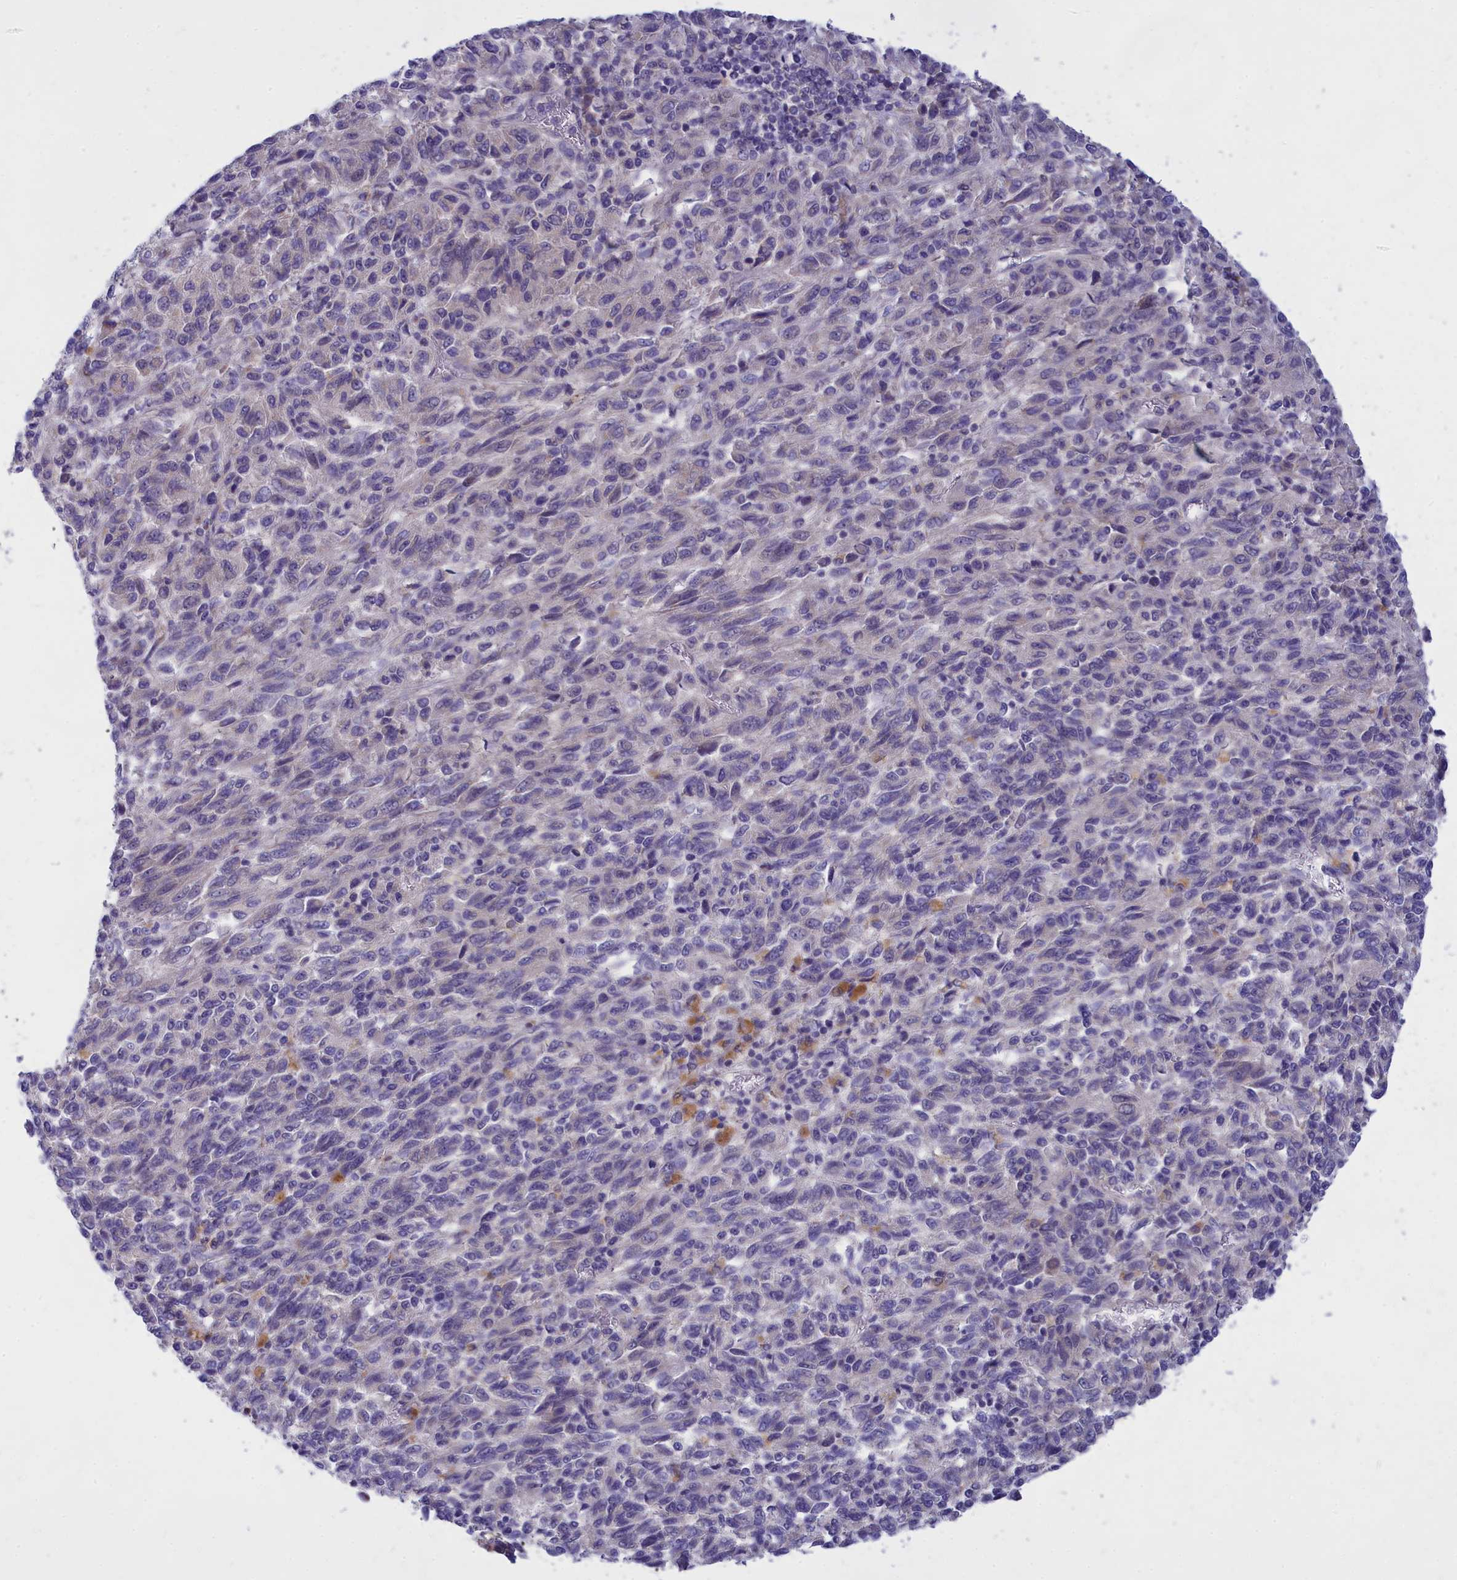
{"staining": {"intensity": "negative", "quantity": "none", "location": "none"}, "tissue": "melanoma", "cell_type": "Tumor cells", "image_type": "cancer", "snomed": [{"axis": "morphology", "description": "Malignant melanoma, Metastatic site"}, {"axis": "topography", "description": "Lung"}], "caption": "IHC of human malignant melanoma (metastatic site) exhibits no staining in tumor cells.", "gene": "TMEM30B", "patient": {"sex": "male", "age": 64}}